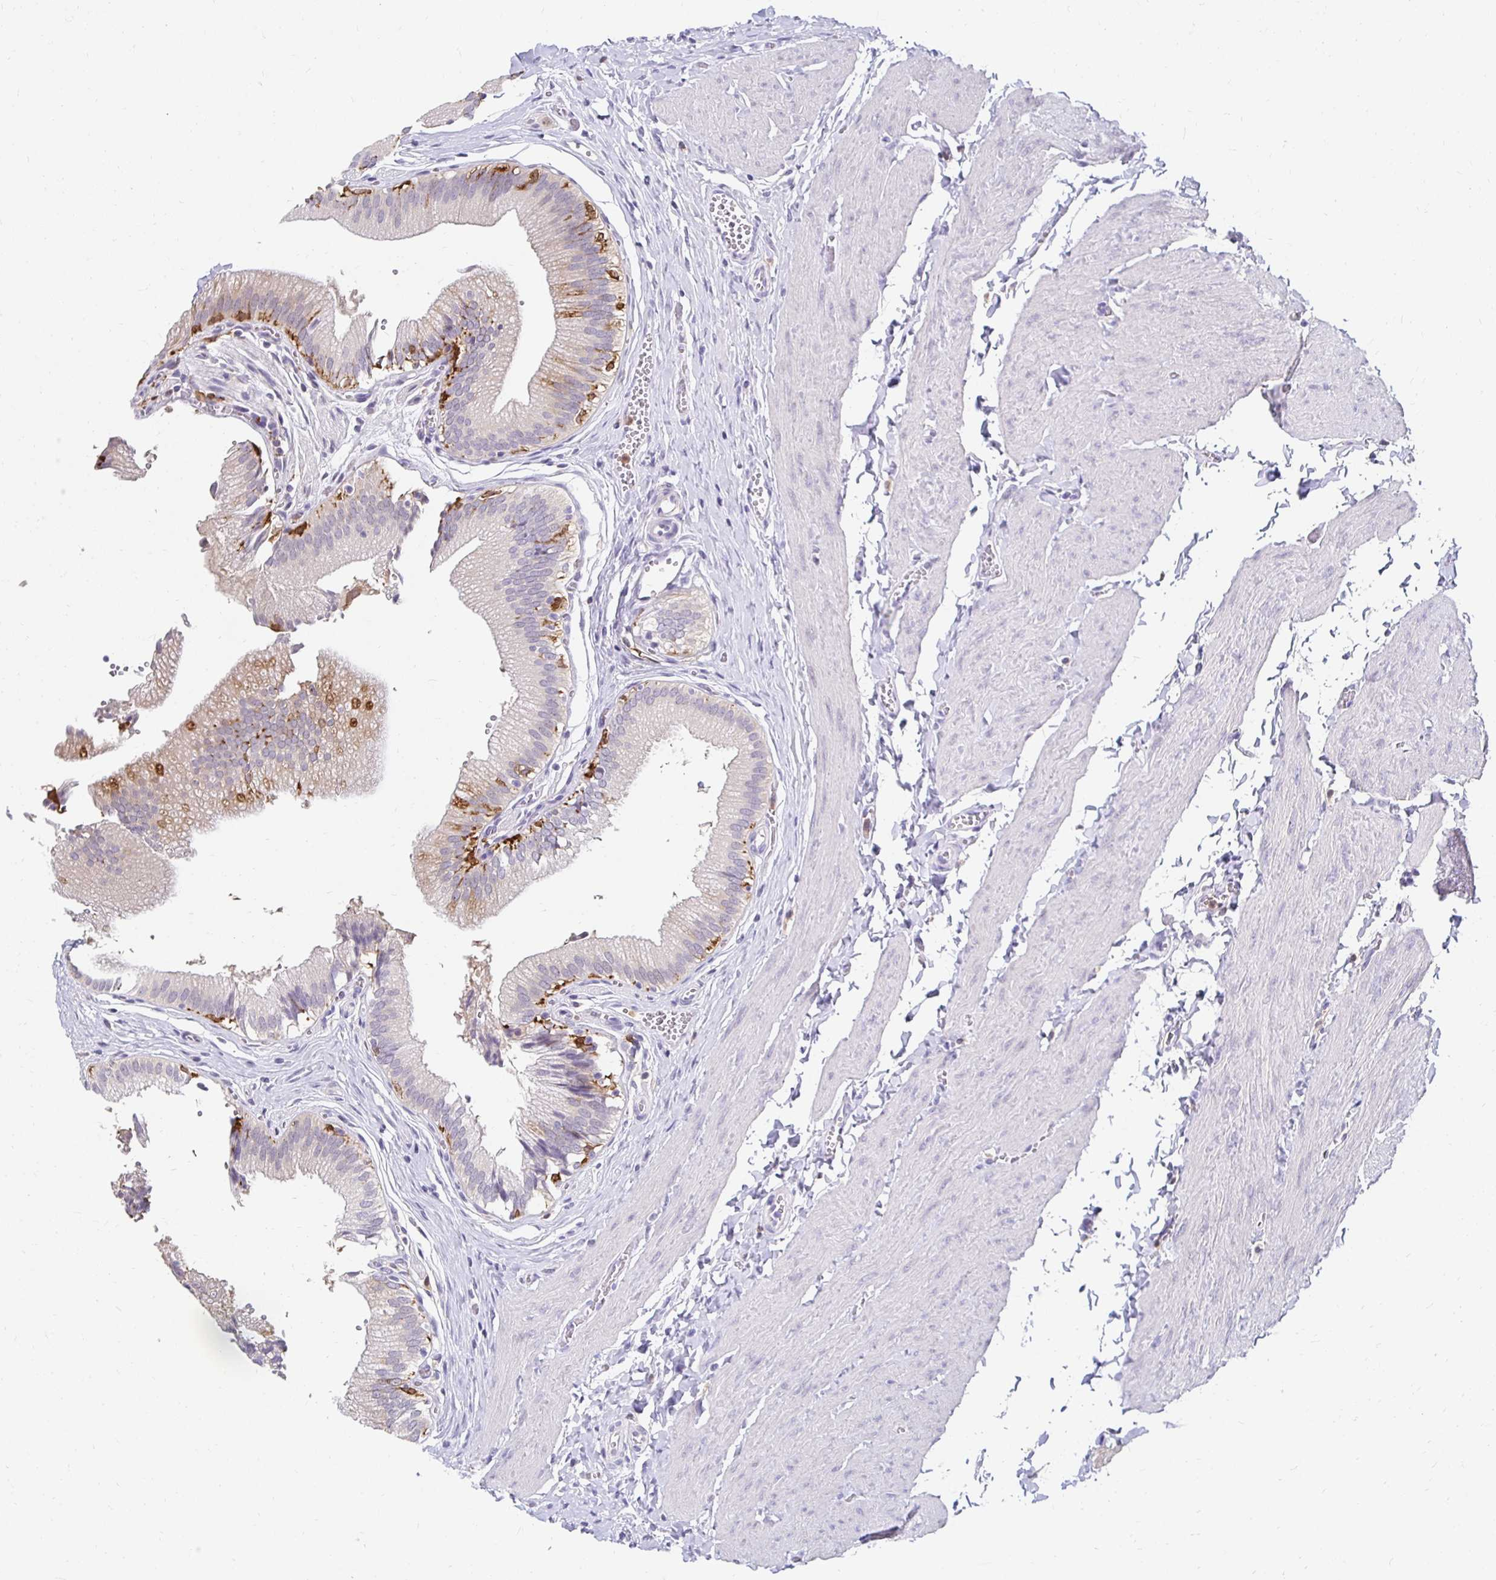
{"staining": {"intensity": "negative", "quantity": "none", "location": "none"}, "tissue": "gallbladder", "cell_type": "Glandular cells", "image_type": "normal", "snomed": [{"axis": "morphology", "description": "Normal tissue, NOS"}, {"axis": "topography", "description": "Gallbladder"}, {"axis": "topography", "description": "Peripheral nerve tissue"}], "caption": "Human gallbladder stained for a protein using immunohistochemistry (IHC) shows no positivity in glandular cells.", "gene": "PADI2", "patient": {"sex": "male", "age": 17}}